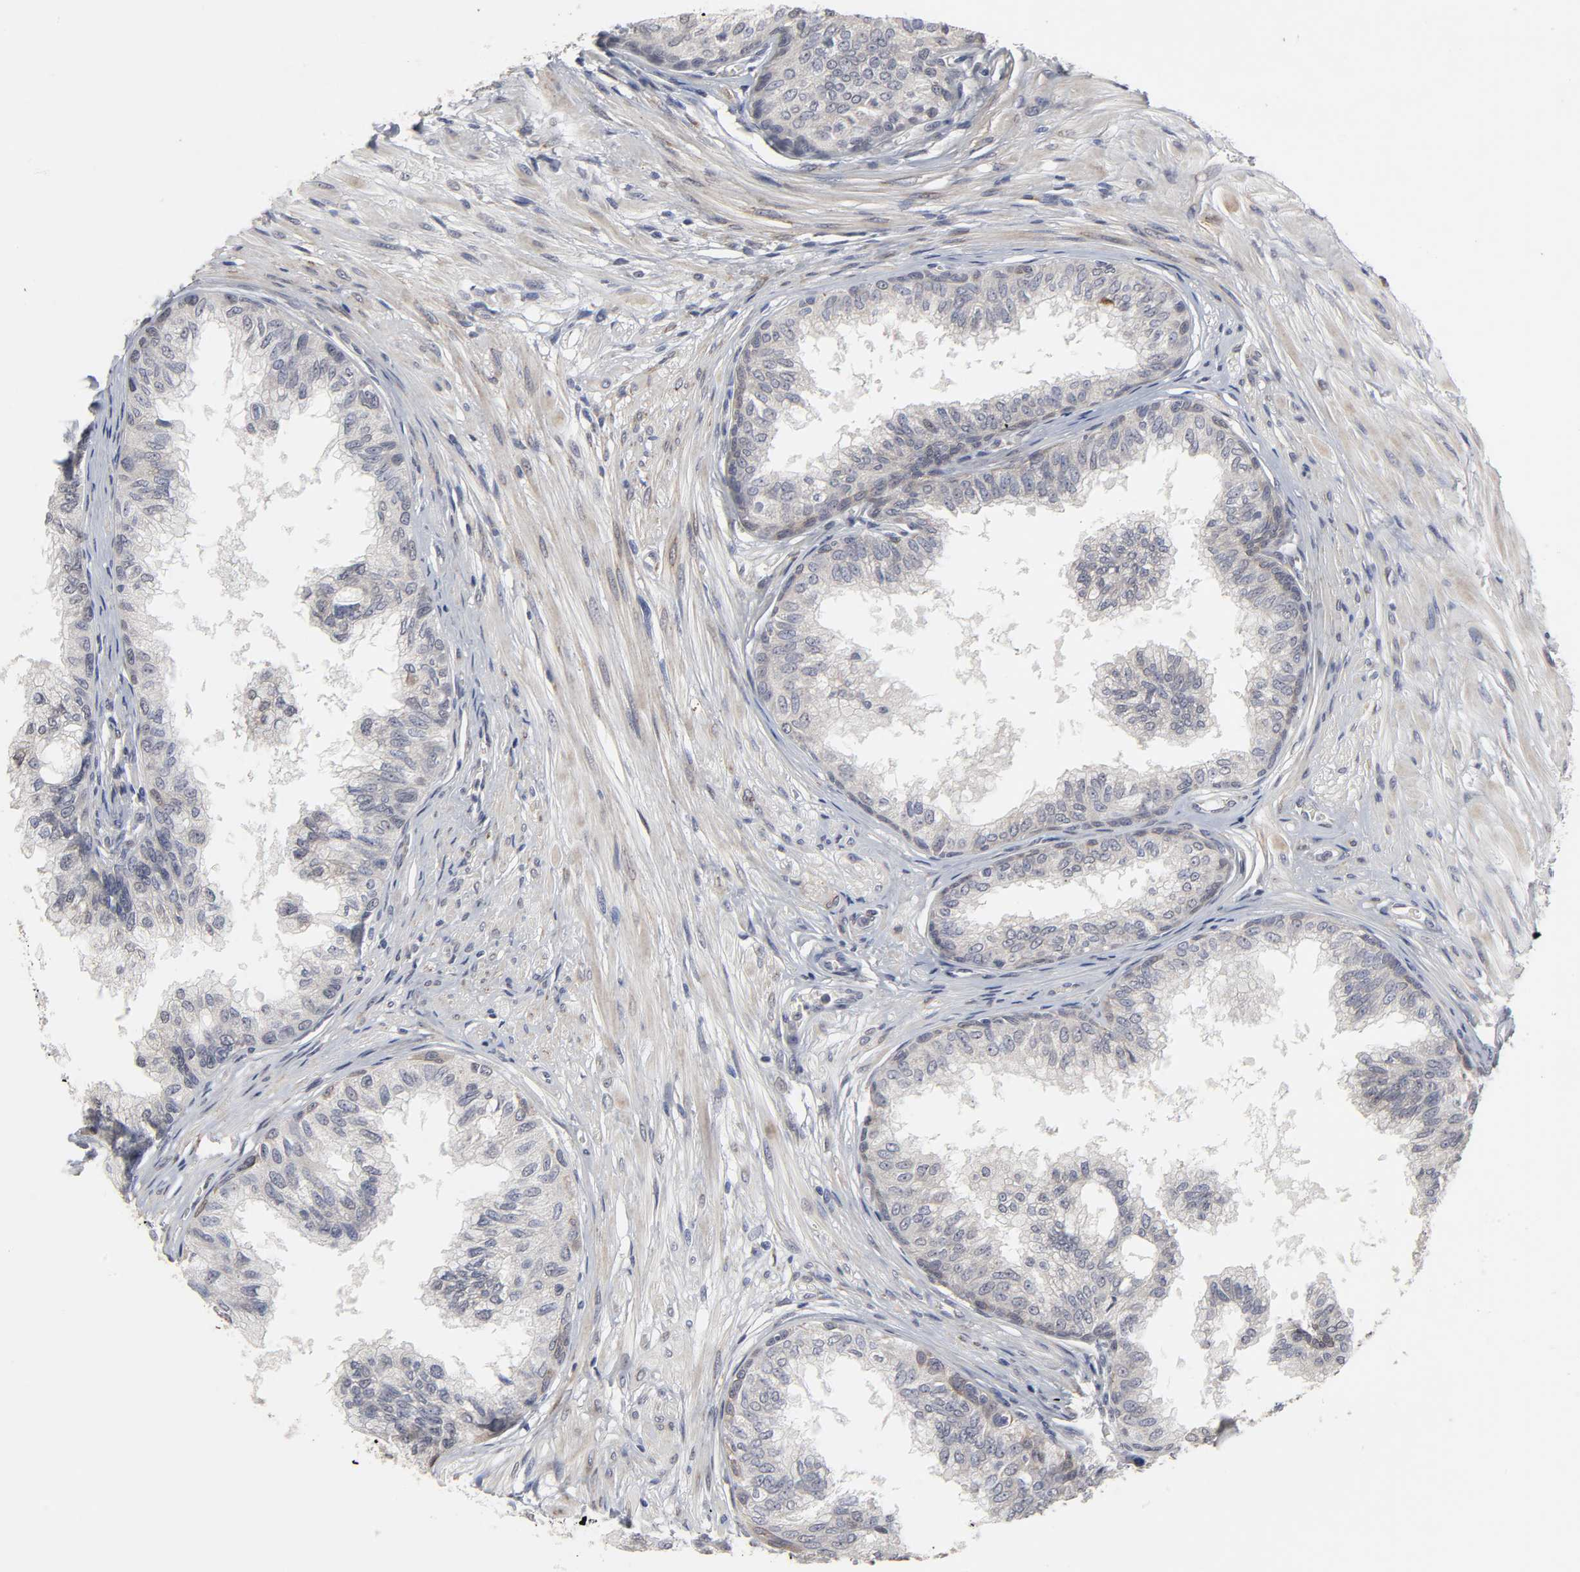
{"staining": {"intensity": "weak", "quantity": "<25%", "location": "cytoplasmic/membranous"}, "tissue": "prostate", "cell_type": "Glandular cells", "image_type": "normal", "snomed": [{"axis": "morphology", "description": "Normal tissue, NOS"}, {"axis": "topography", "description": "Prostate"}, {"axis": "topography", "description": "Seminal veicle"}], "caption": "An image of prostate stained for a protein displays no brown staining in glandular cells. Brightfield microscopy of immunohistochemistry (IHC) stained with DAB (brown) and hematoxylin (blue), captured at high magnification.", "gene": "HNF4A", "patient": {"sex": "male", "age": 60}}